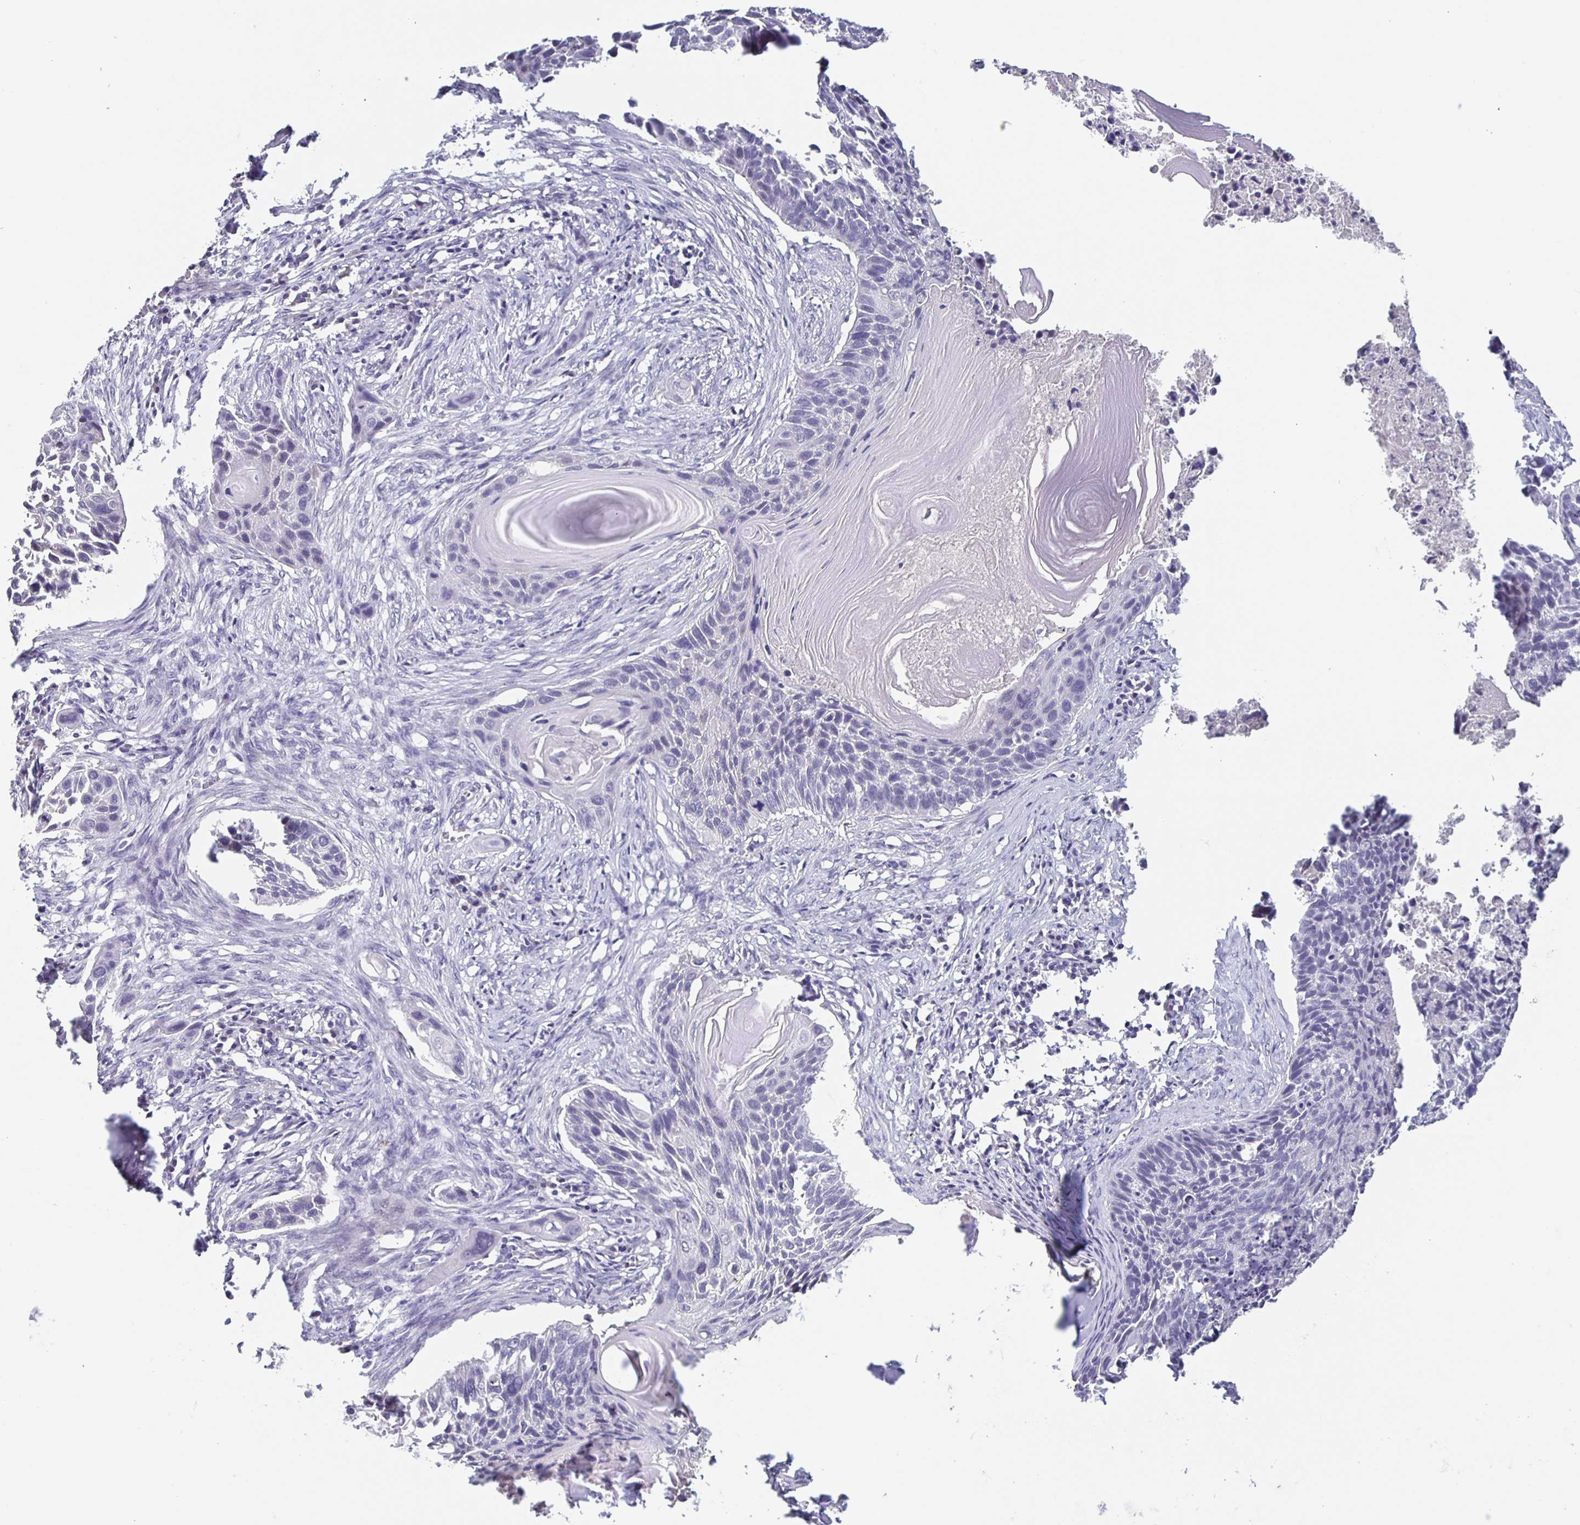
{"staining": {"intensity": "negative", "quantity": "none", "location": "none"}, "tissue": "lung cancer", "cell_type": "Tumor cells", "image_type": "cancer", "snomed": [{"axis": "morphology", "description": "Squamous cell carcinoma, NOS"}, {"axis": "topography", "description": "Lung"}], "caption": "Immunohistochemistry photomicrograph of neoplastic tissue: lung squamous cell carcinoma stained with DAB (3,3'-diaminobenzidine) exhibits no significant protein positivity in tumor cells.", "gene": "INSL5", "patient": {"sex": "male", "age": 78}}